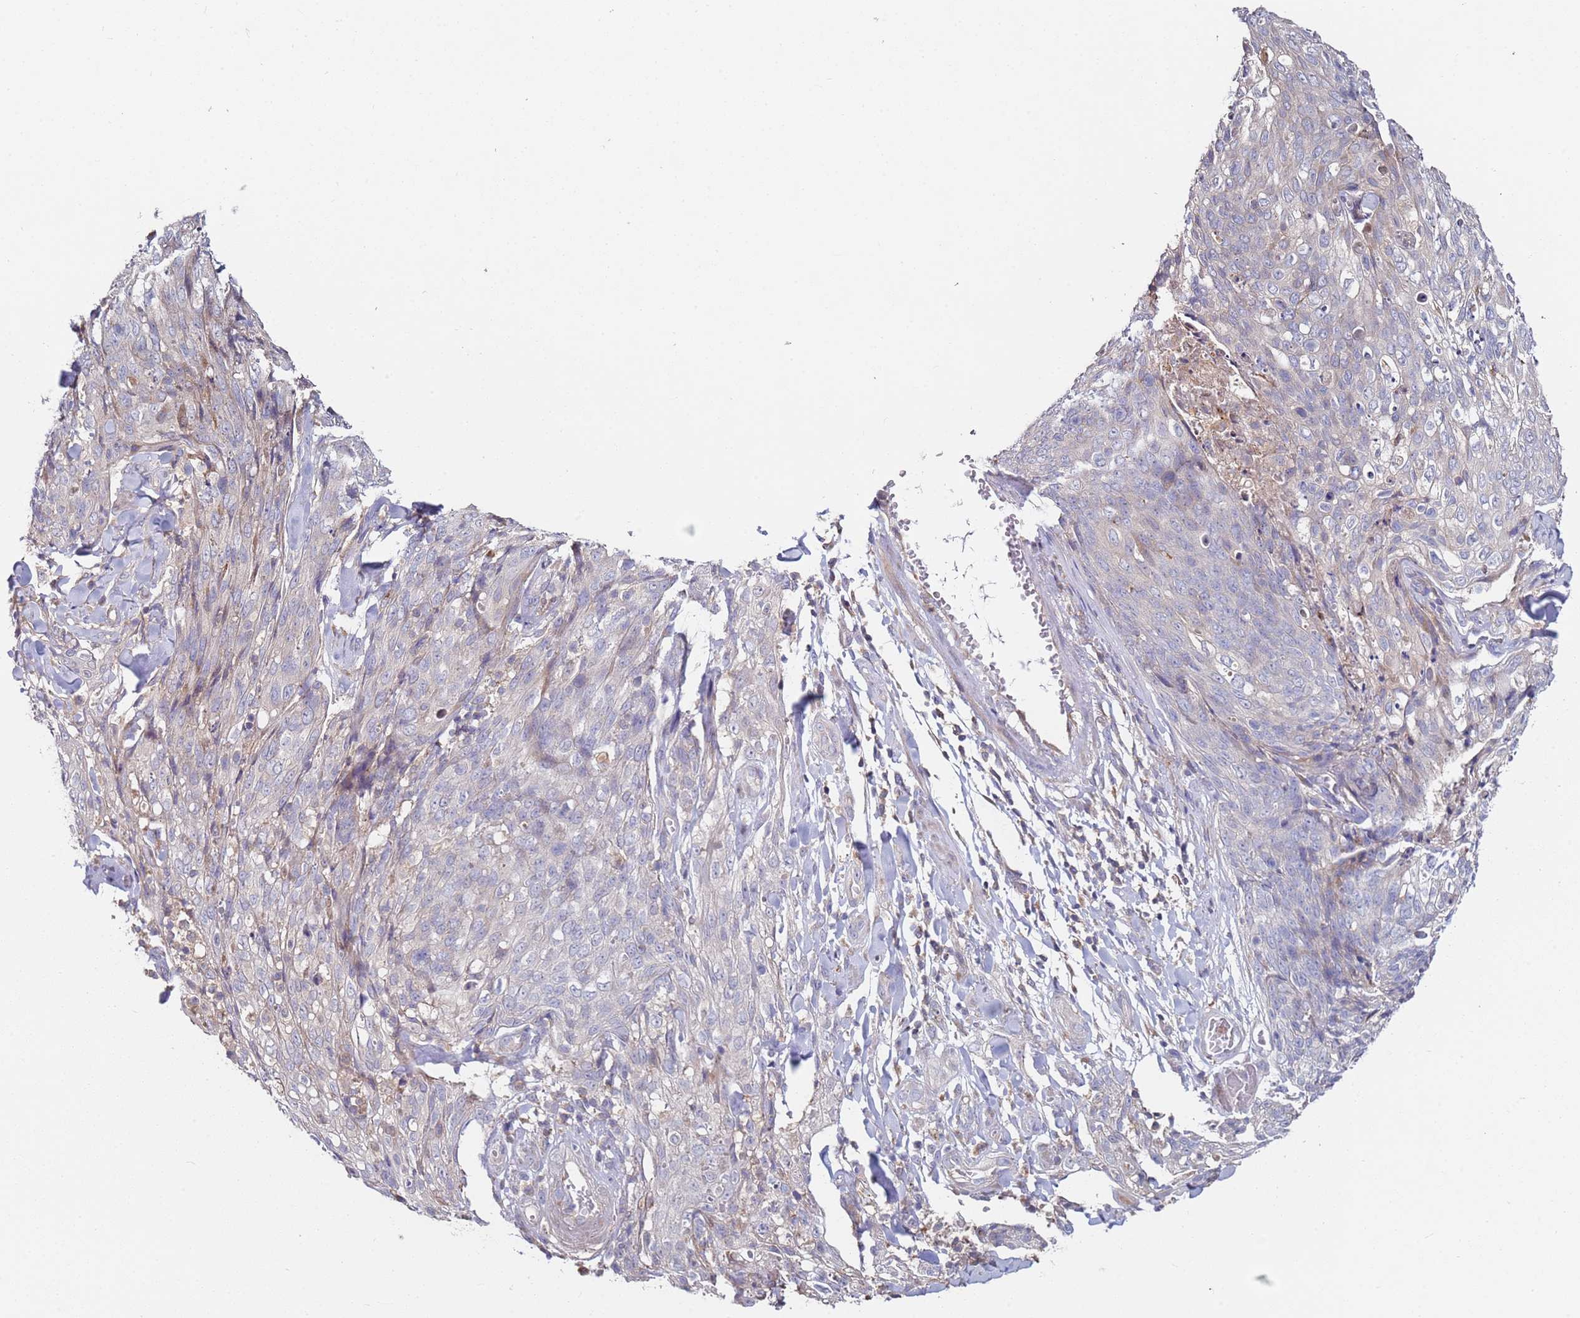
{"staining": {"intensity": "negative", "quantity": "none", "location": "none"}, "tissue": "skin cancer", "cell_type": "Tumor cells", "image_type": "cancer", "snomed": [{"axis": "morphology", "description": "Squamous cell carcinoma, NOS"}, {"axis": "topography", "description": "Skin"}, {"axis": "topography", "description": "Vulva"}], "caption": "This is an IHC micrograph of skin cancer (squamous cell carcinoma). There is no positivity in tumor cells.", "gene": "CNOT9", "patient": {"sex": "female", "age": 85}}